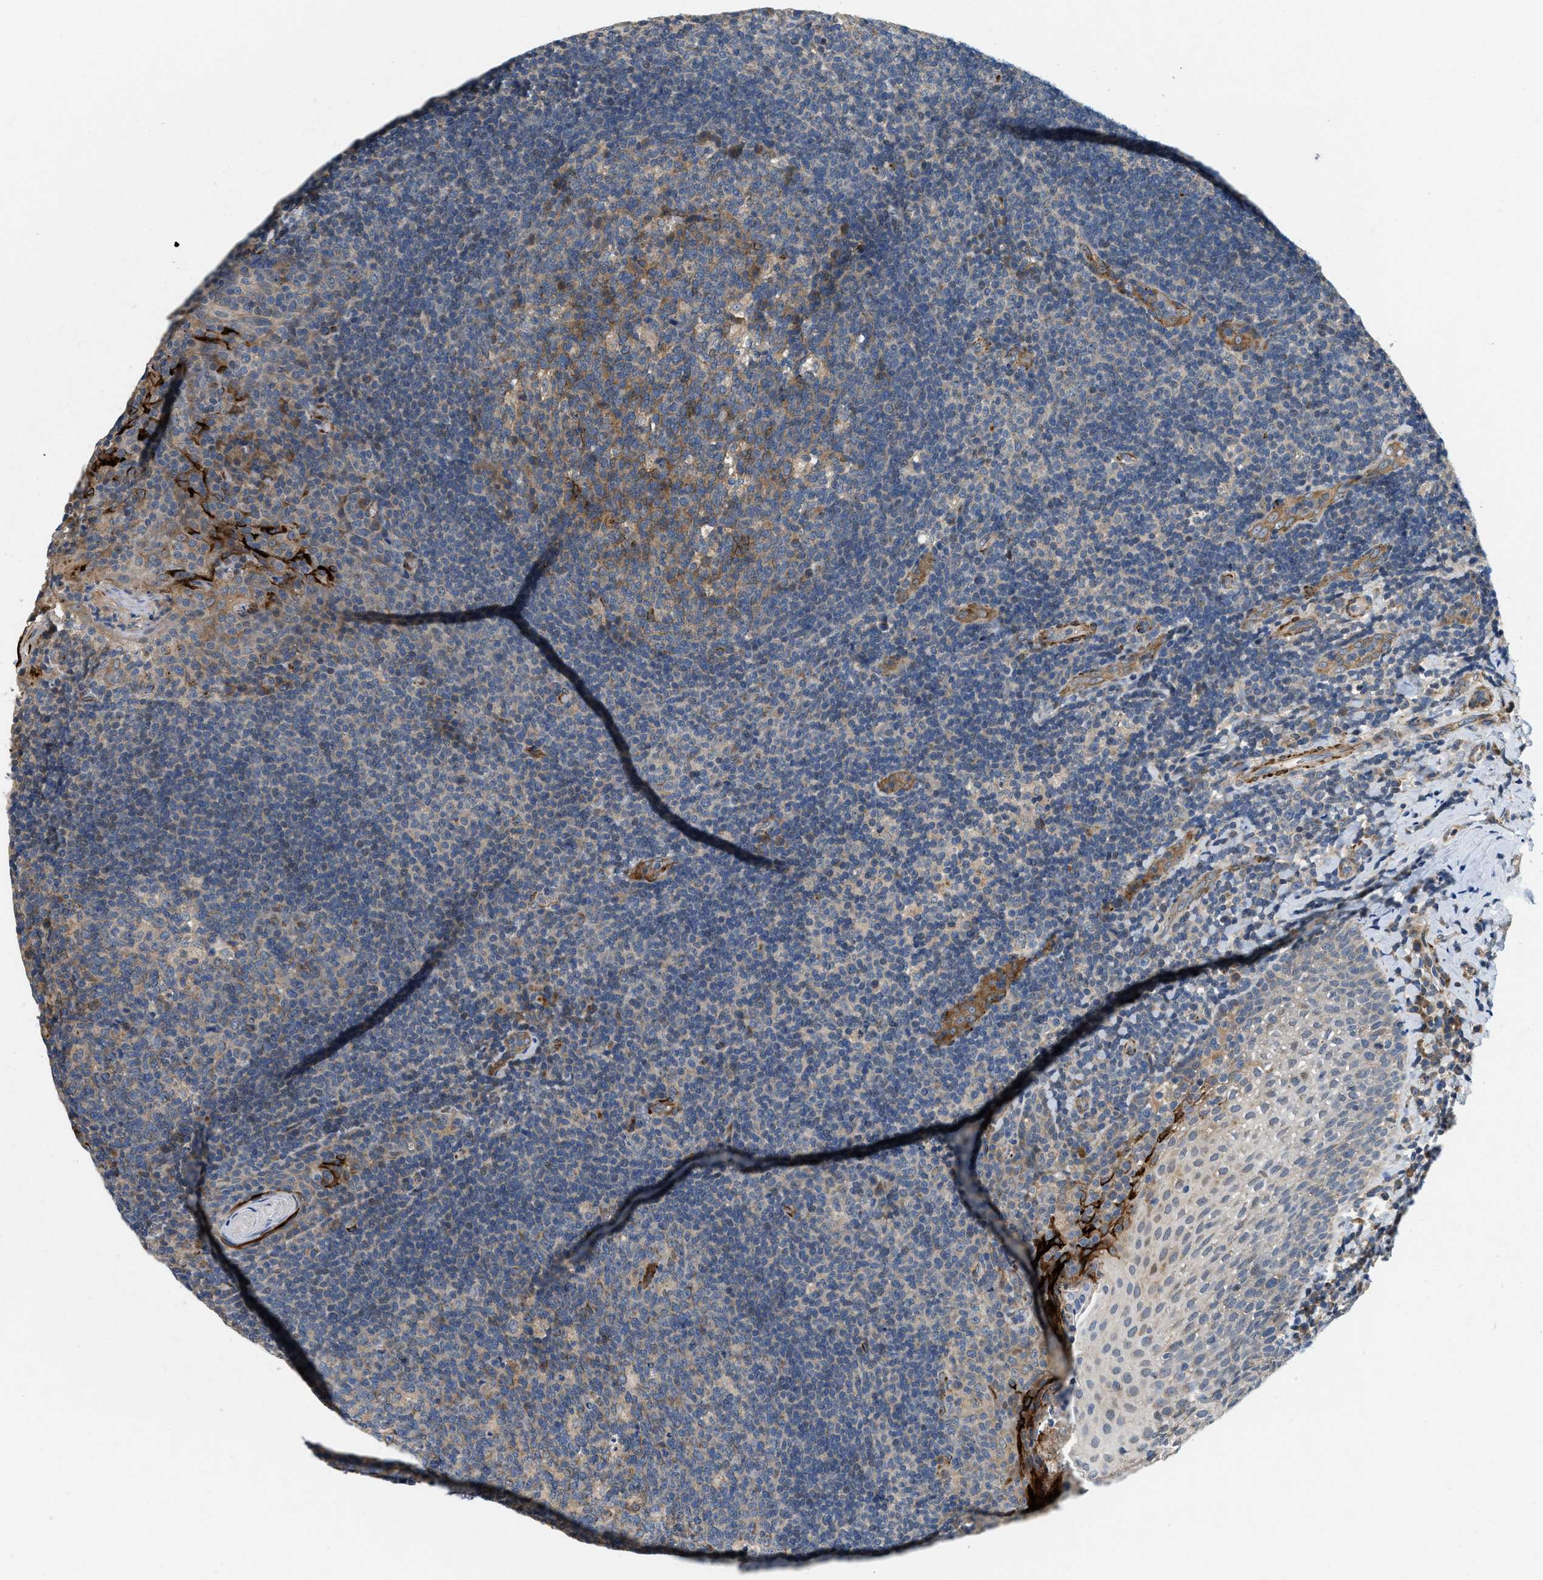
{"staining": {"intensity": "moderate", "quantity": "25%-75%", "location": "cytoplasmic/membranous"}, "tissue": "tonsil", "cell_type": "Germinal center cells", "image_type": "normal", "snomed": [{"axis": "morphology", "description": "Normal tissue, NOS"}, {"axis": "topography", "description": "Tonsil"}], "caption": "Benign tonsil was stained to show a protein in brown. There is medium levels of moderate cytoplasmic/membranous staining in approximately 25%-75% of germinal center cells. Ihc stains the protein of interest in brown and the nuclei are stained blue.", "gene": "ZNF599", "patient": {"sex": "male", "age": 17}}